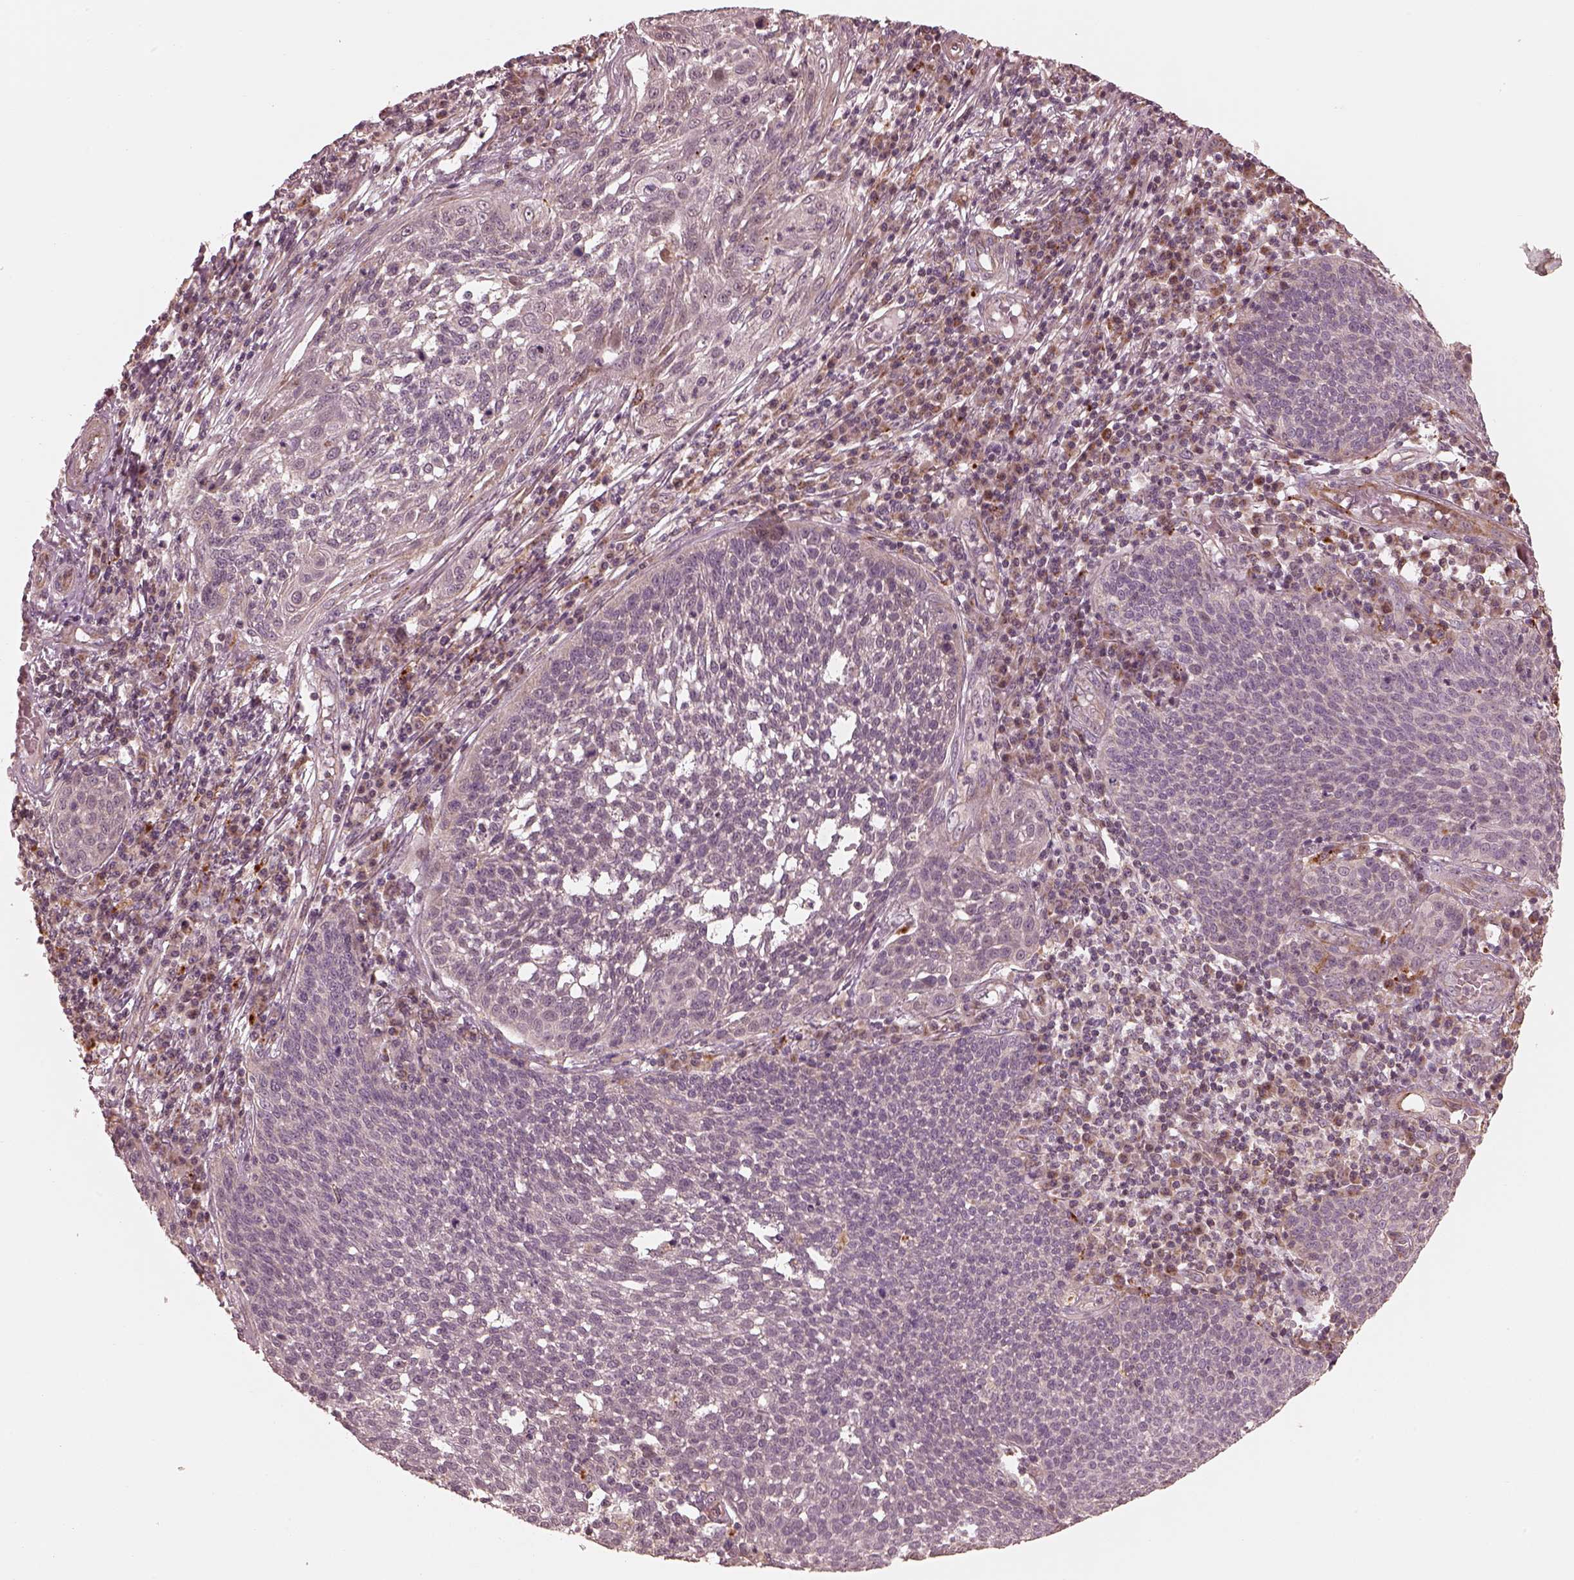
{"staining": {"intensity": "negative", "quantity": "none", "location": "none"}, "tissue": "cervical cancer", "cell_type": "Tumor cells", "image_type": "cancer", "snomed": [{"axis": "morphology", "description": "Squamous cell carcinoma, NOS"}, {"axis": "topography", "description": "Cervix"}], "caption": "Immunohistochemistry image of neoplastic tissue: human cervical cancer stained with DAB shows no significant protein positivity in tumor cells. (DAB (3,3'-diaminobenzidine) immunohistochemistry, high magnification).", "gene": "SLC25A46", "patient": {"sex": "female", "age": 34}}